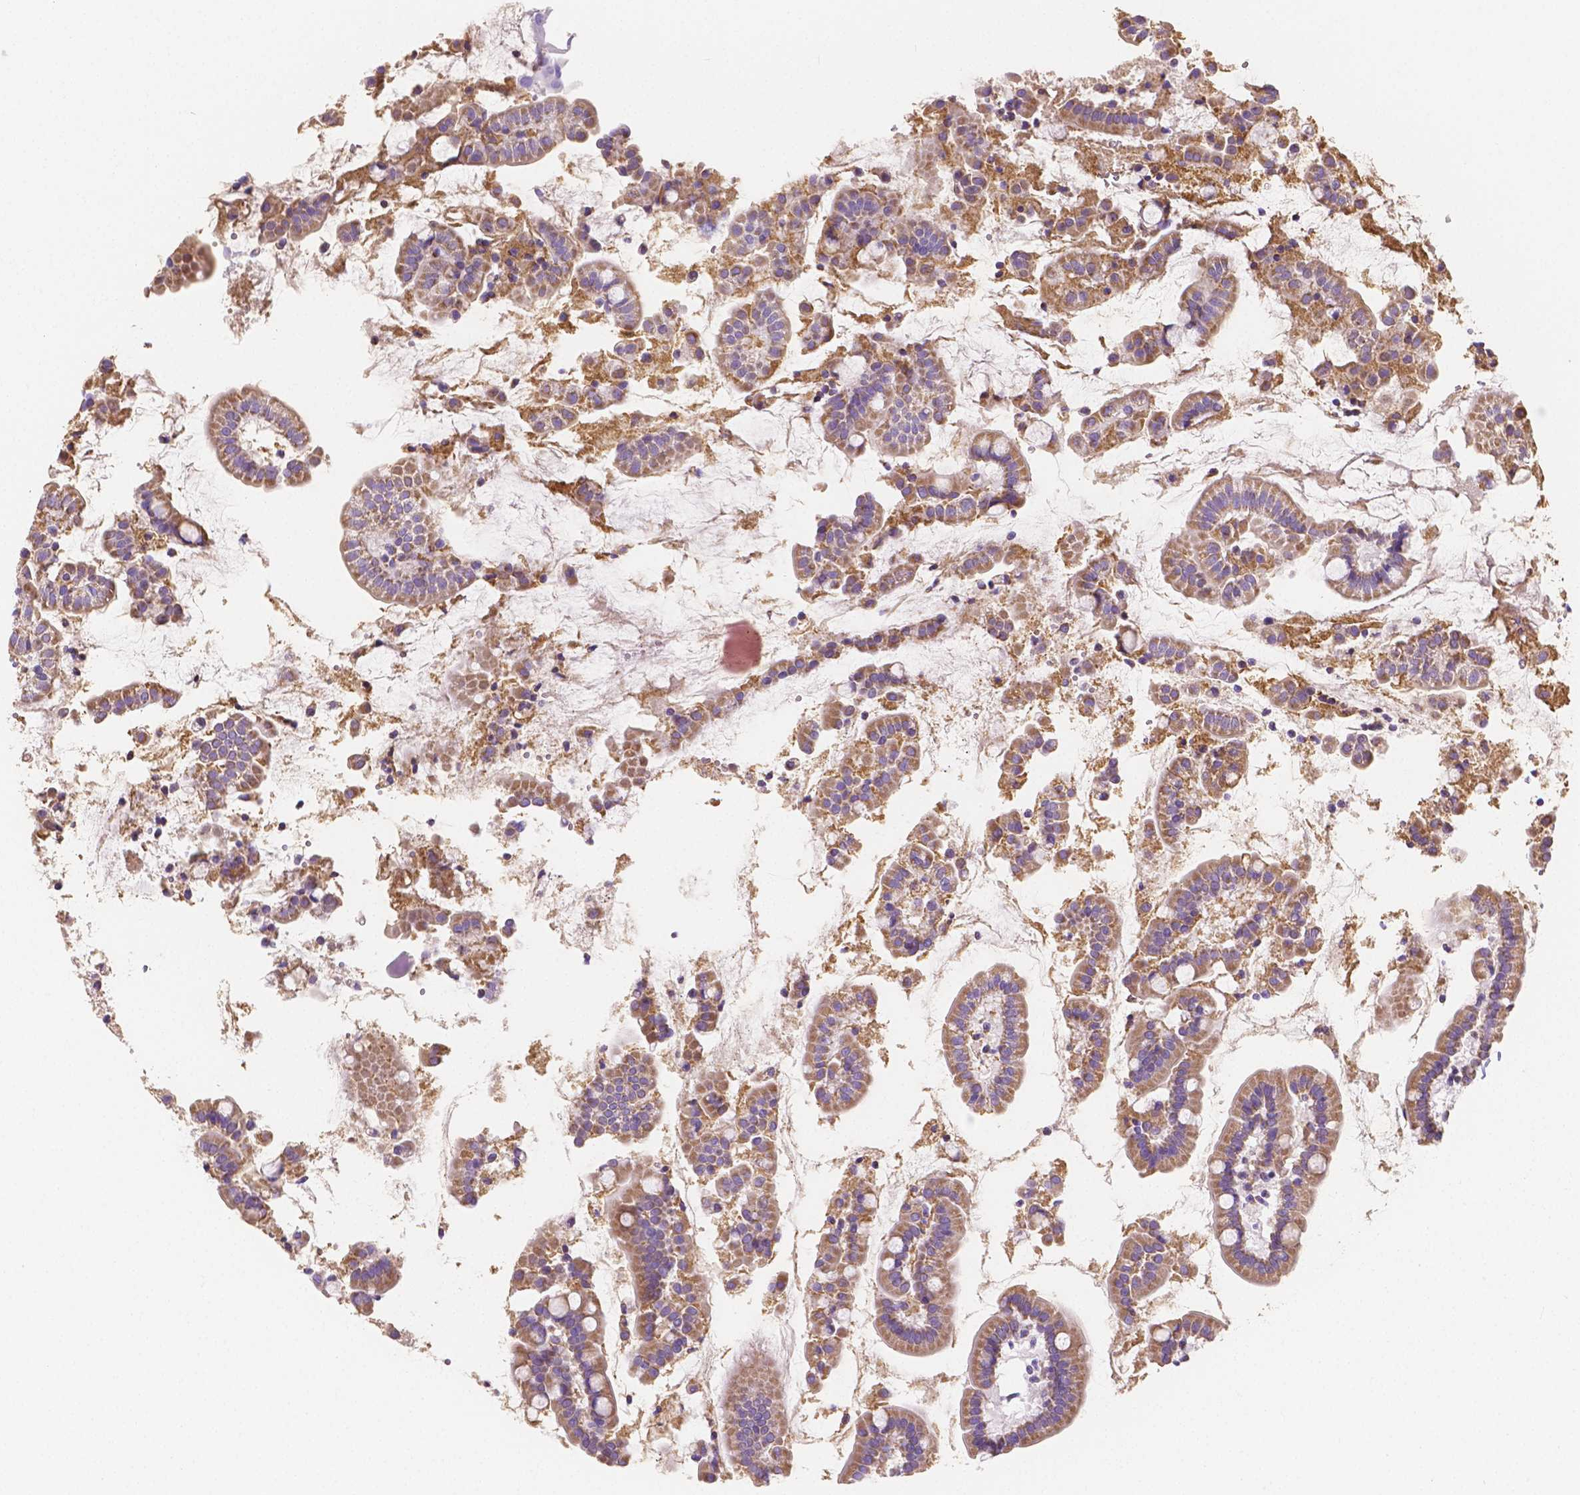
{"staining": {"intensity": "moderate", "quantity": ">75%", "location": "cytoplasmic/membranous"}, "tissue": "small intestine", "cell_type": "Glandular cells", "image_type": "normal", "snomed": [{"axis": "morphology", "description": "Normal tissue, NOS"}, {"axis": "topography", "description": "Small intestine"}], "caption": "DAB (3,3'-diaminobenzidine) immunohistochemical staining of normal small intestine exhibits moderate cytoplasmic/membranous protein positivity in approximately >75% of glandular cells.", "gene": "SGTB", "patient": {"sex": "female", "age": 64}}